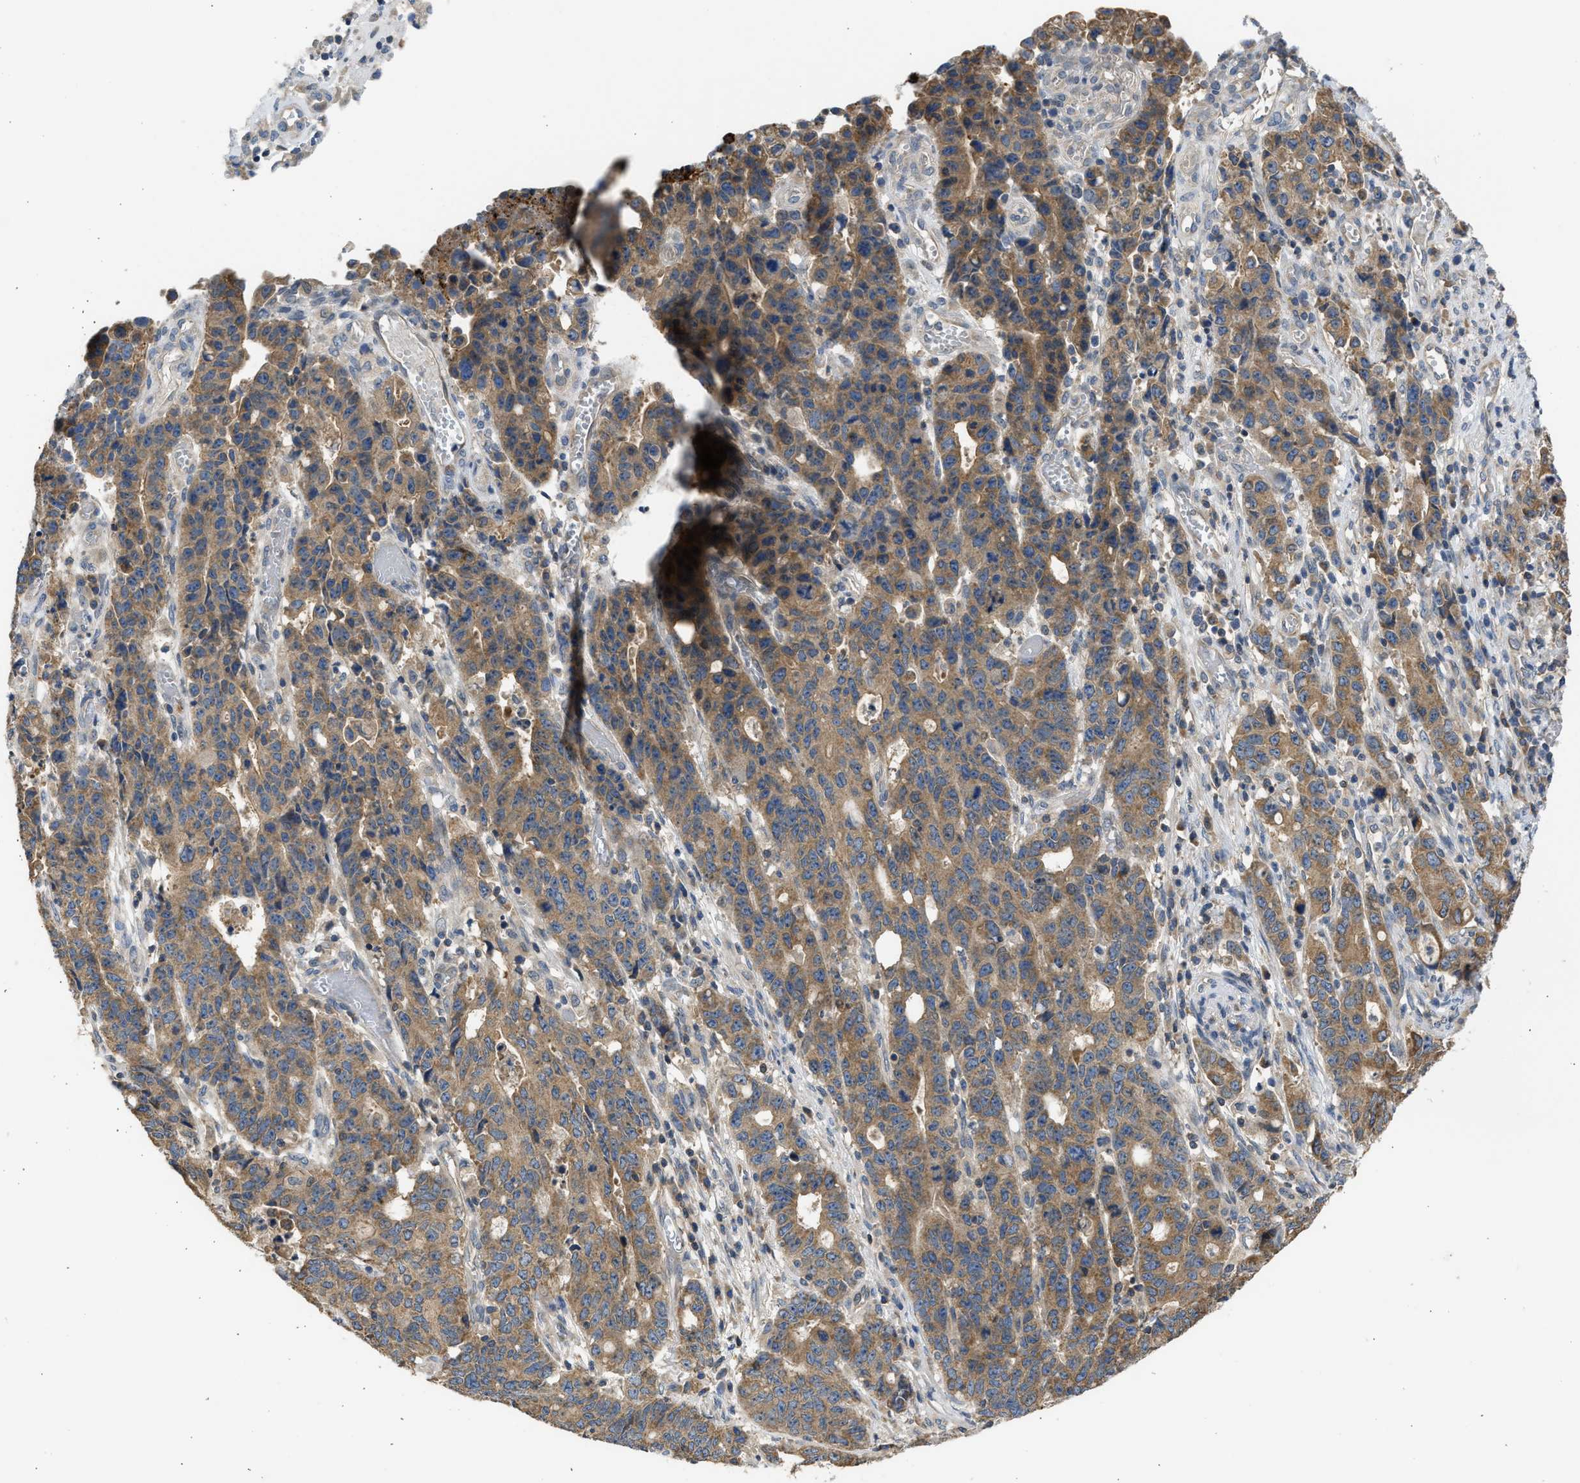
{"staining": {"intensity": "moderate", "quantity": ">75%", "location": "cytoplasmic/membranous"}, "tissue": "stomach cancer", "cell_type": "Tumor cells", "image_type": "cancer", "snomed": [{"axis": "morphology", "description": "Adenocarcinoma, NOS"}, {"axis": "topography", "description": "Stomach, upper"}], "caption": "Adenocarcinoma (stomach) was stained to show a protein in brown. There is medium levels of moderate cytoplasmic/membranous expression in approximately >75% of tumor cells.", "gene": "CYP1A1", "patient": {"sex": "male", "age": 69}}